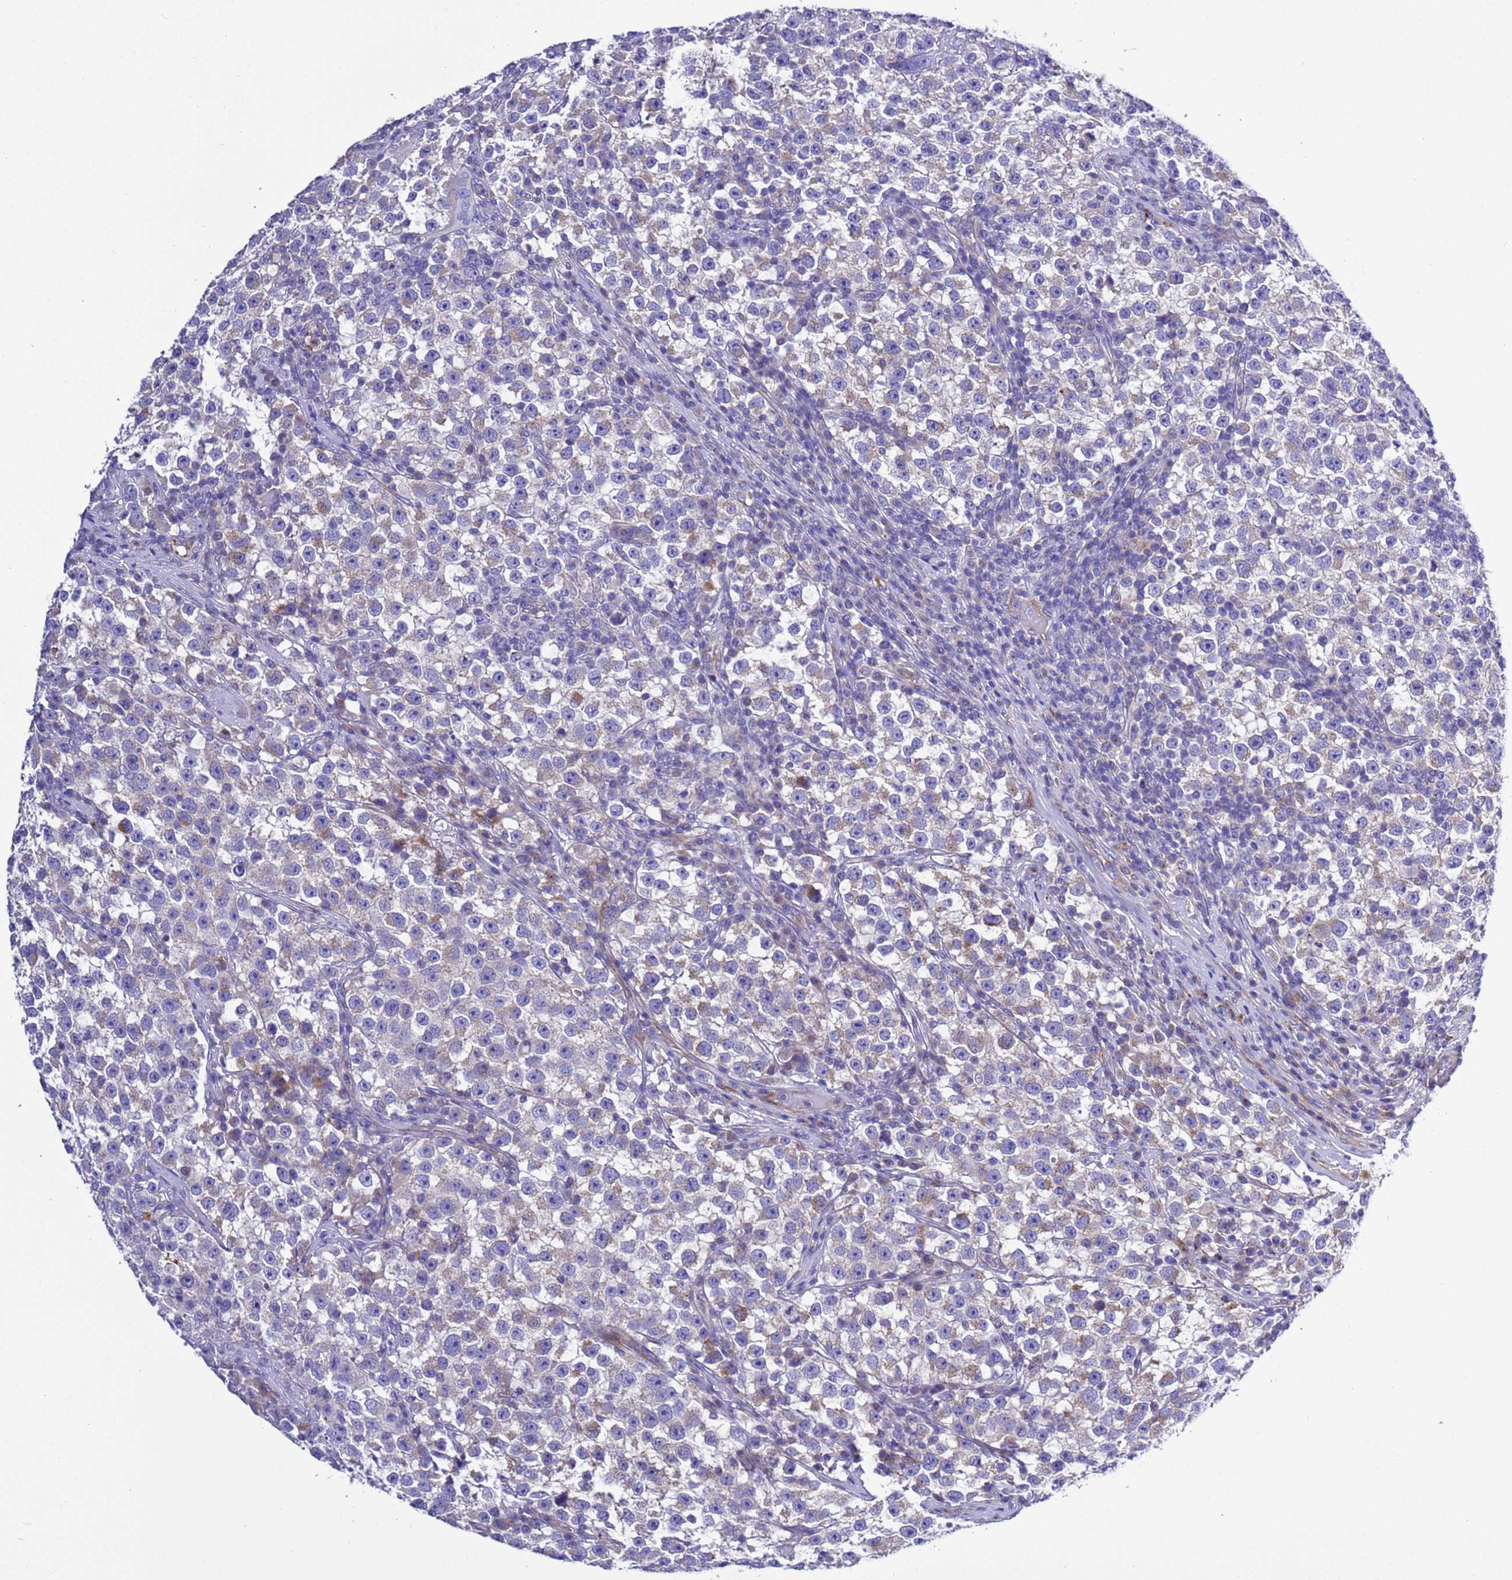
{"staining": {"intensity": "weak", "quantity": "<25%", "location": "cytoplasmic/membranous"}, "tissue": "testis cancer", "cell_type": "Tumor cells", "image_type": "cancer", "snomed": [{"axis": "morphology", "description": "Seminoma, NOS"}, {"axis": "topography", "description": "Testis"}], "caption": "The micrograph demonstrates no staining of tumor cells in seminoma (testis).", "gene": "KICS2", "patient": {"sex": "male", "age": 22}}